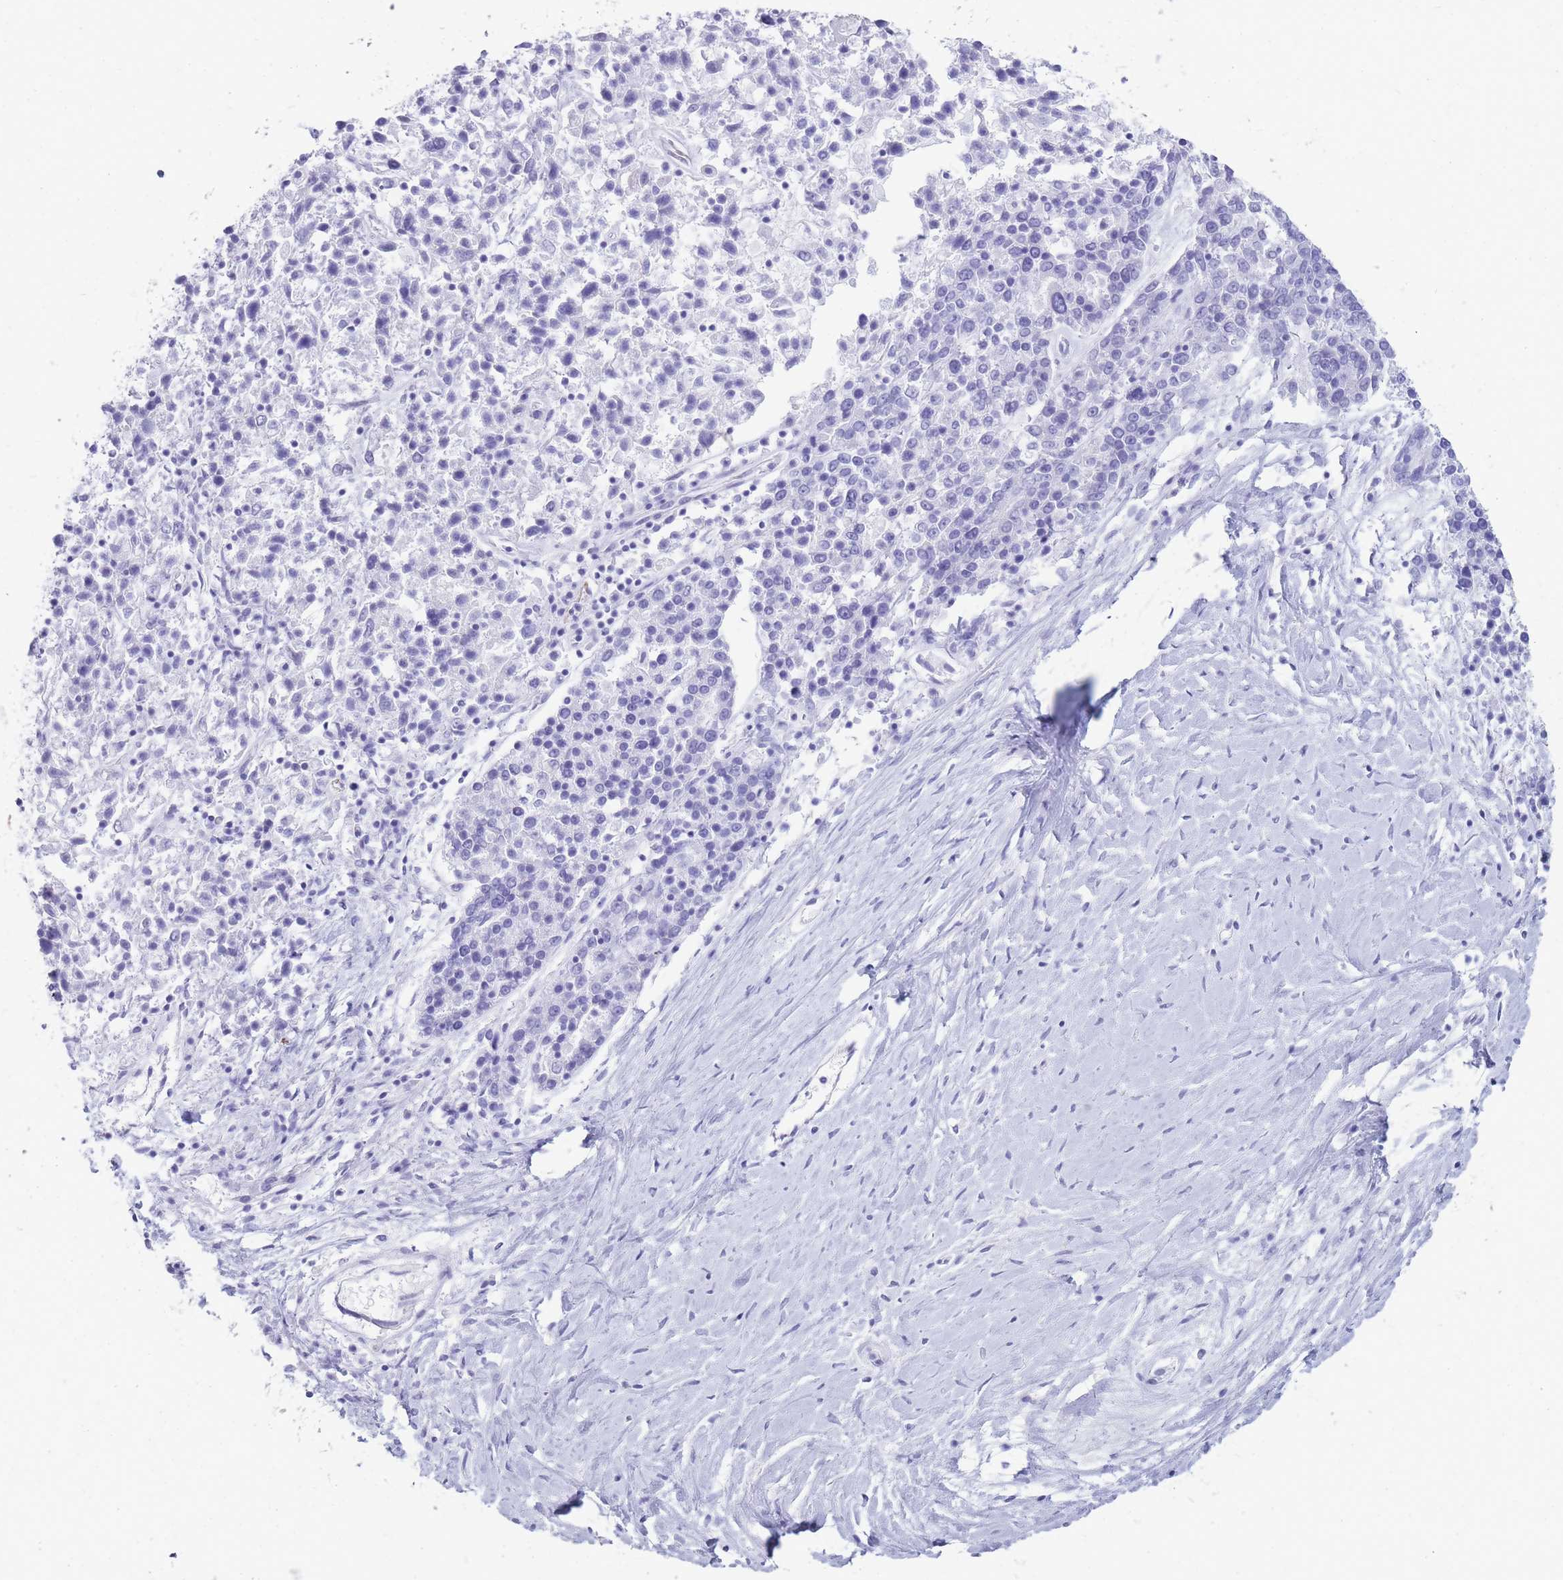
{"staining": {"intensity": "negative", "quantity": "none", "location": "none"}, "tissue": "ovarian cancer", "cell_type": "Tumor cells", "image_type": "cancer", "snomed": [{"axis": "morphology", "description": "Carcinoma, endometroid"}, {"axis": "topography", "description": "Ovary"}], "caption": "IHC micrograph of human endometroid carcinoma (ovarian) stained for a protein (brown), which displays no staining in tumor cells. Nuclei are stained in blue.", "gene": "MTSS2", "patient": {"sex": "female", "age": 62}}